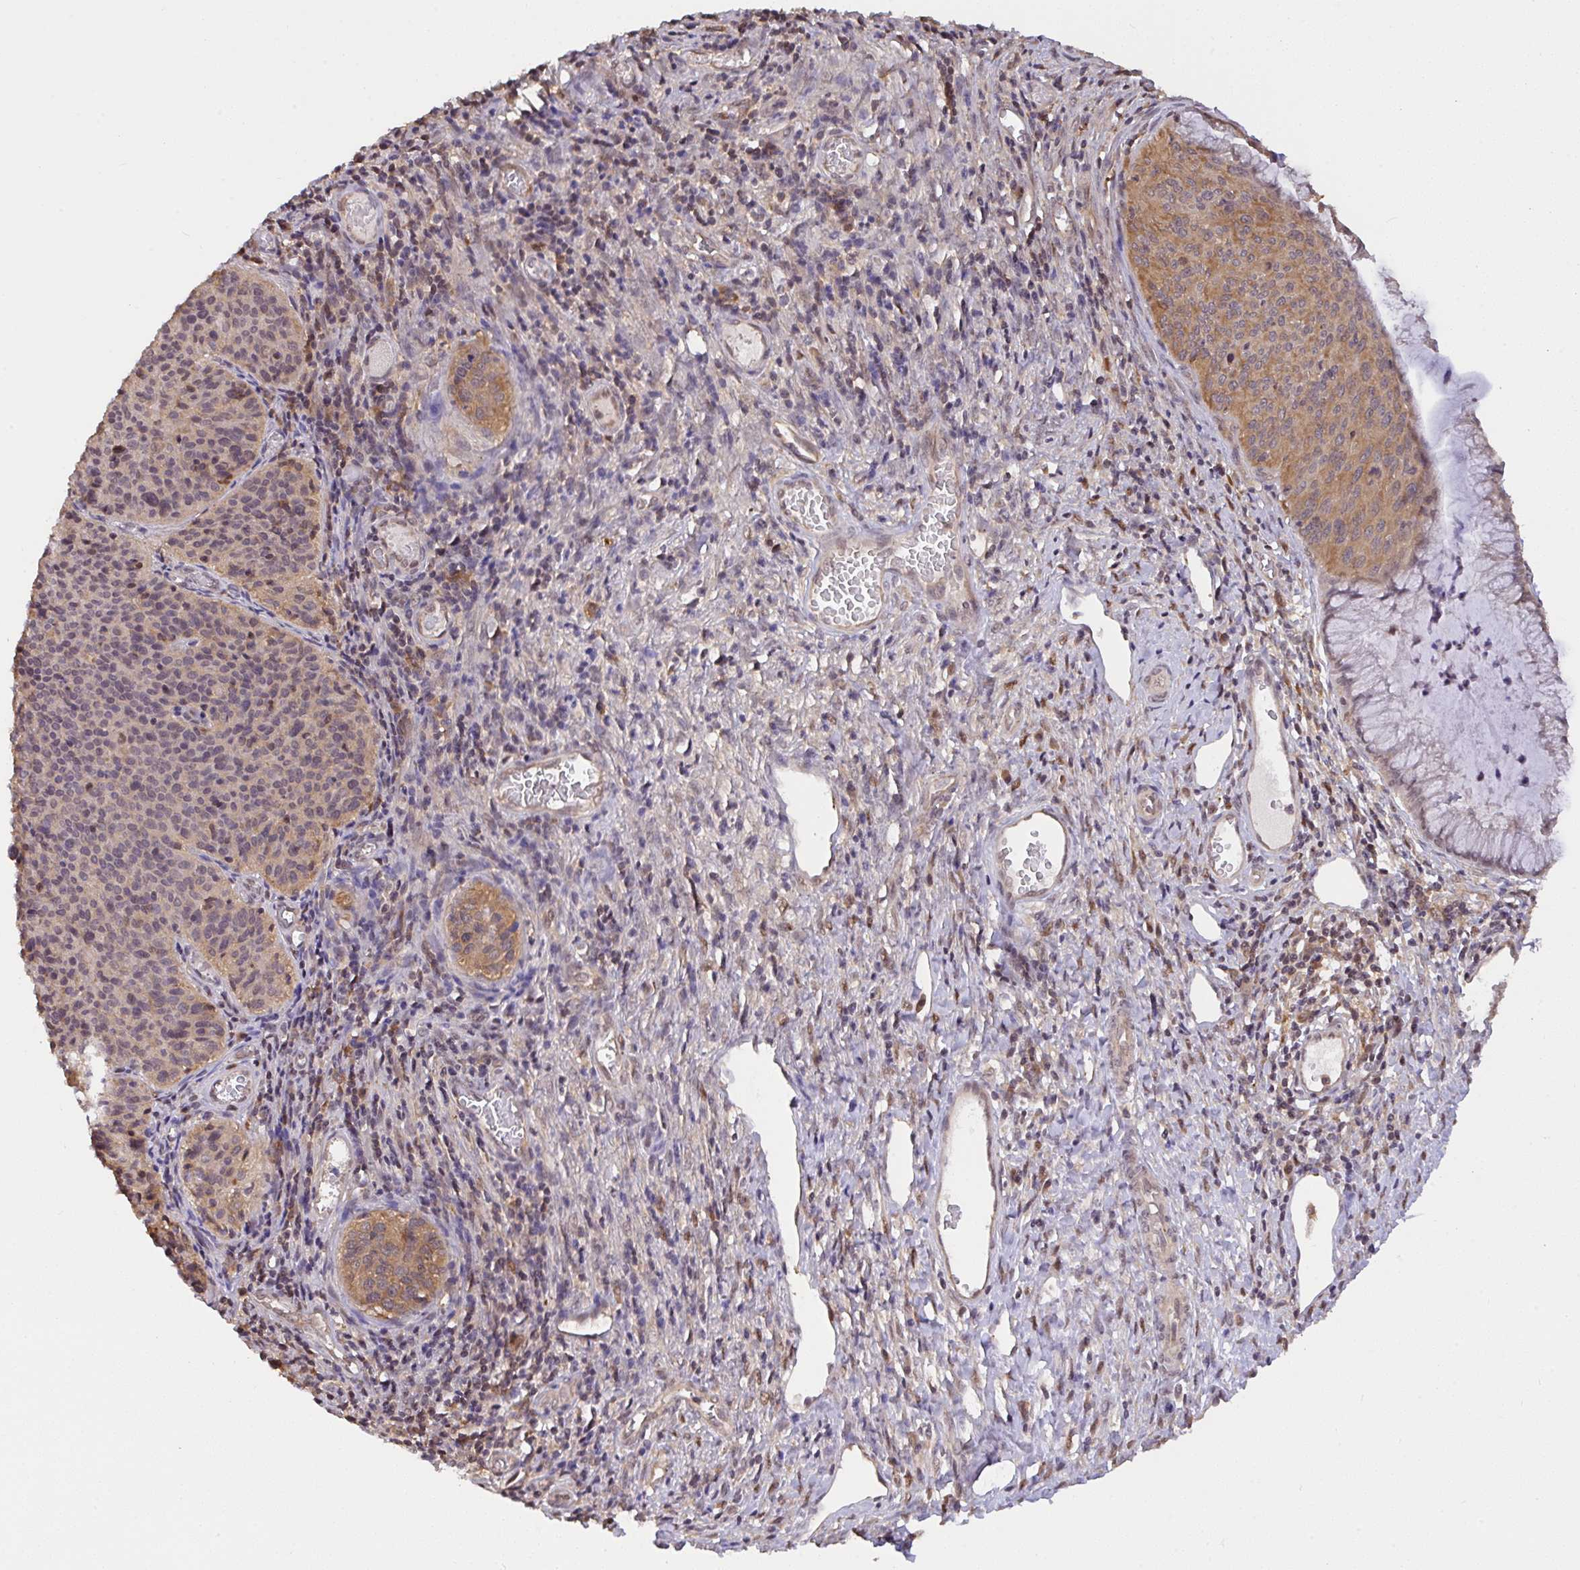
{"staining": {"intensity": "moderate", "quantity": "<25%", "location": "cytoplasmic/membranous"}, "tissue": "cervical cancer", "cell_type": "Tumor cells", "image_type": "cancer", "snomed": [{"axis": "morphology", "description": "Squamous cell carcinoma, NOS"}, {"axis": "topography", "description": "Cervix"}], "caption": "A photomicrograph of human squamous cell carcinoma (cervical) stained for a protein exhibits moderate cytoplasmic/membranous brown staining in tumor cells.", "gene": "C12orf57", "patient": {"sex": "female", "age": 49}}